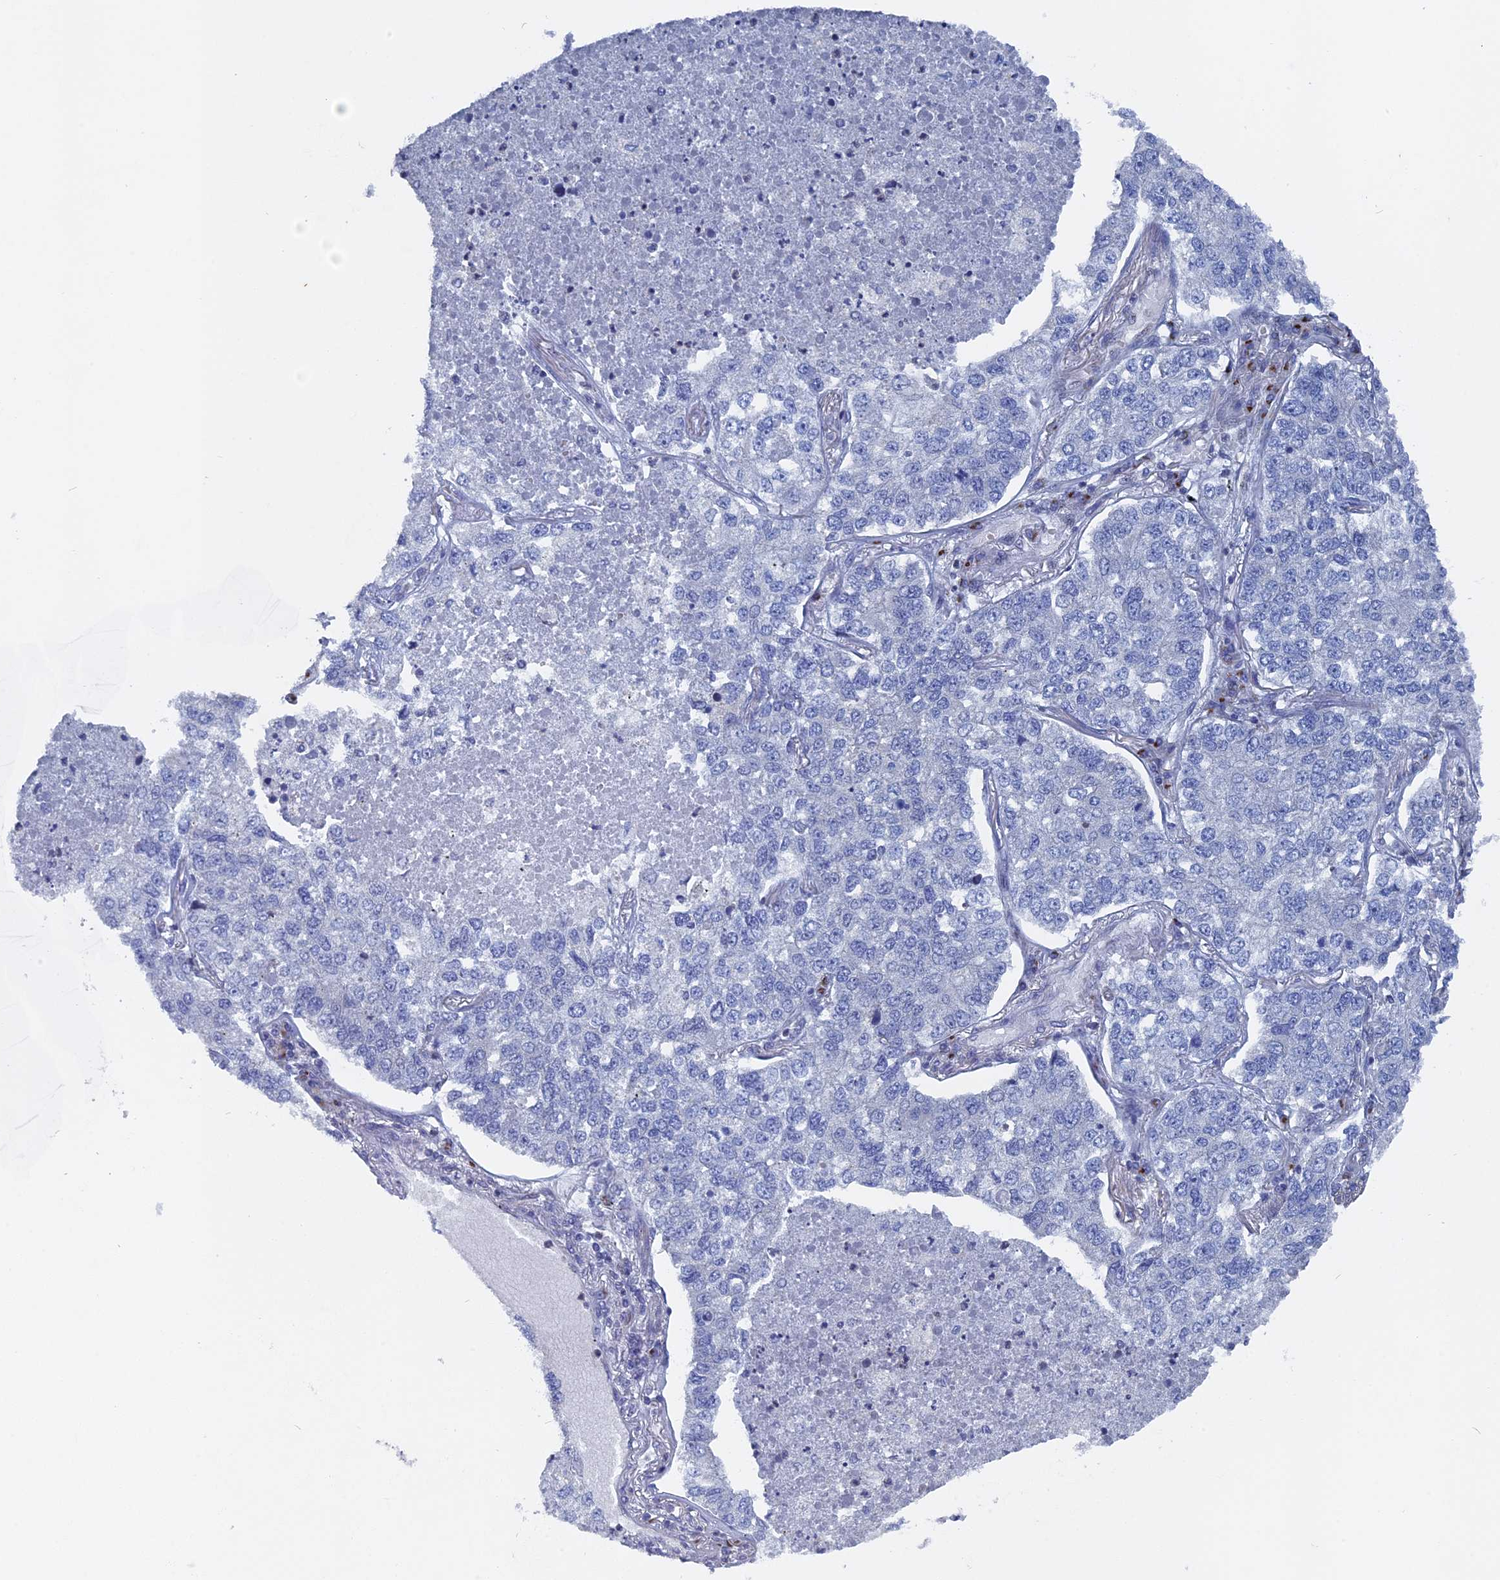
{"staining": {"intensity": "negative", "quantity": "none", "location": "none"}, "tissue": "lung cancer", "cell_type": "Tumor cells", "image_type": "cancer", "snomed": [{"axis": "morphology", "description": "Adenocarcinoma, NOS"}, {"axis": "topography", "description": "Lung"}], "caption": "Immunohistochemistry (IHC) micrograph of neoplastic tissue: human lung cancer stained with DAB (3,3'-diaminobenzidine) displays no significant protein positivity in tumor cells.", "gene": "MTRF1", "patient": {"sex": "male", "age": 49}}